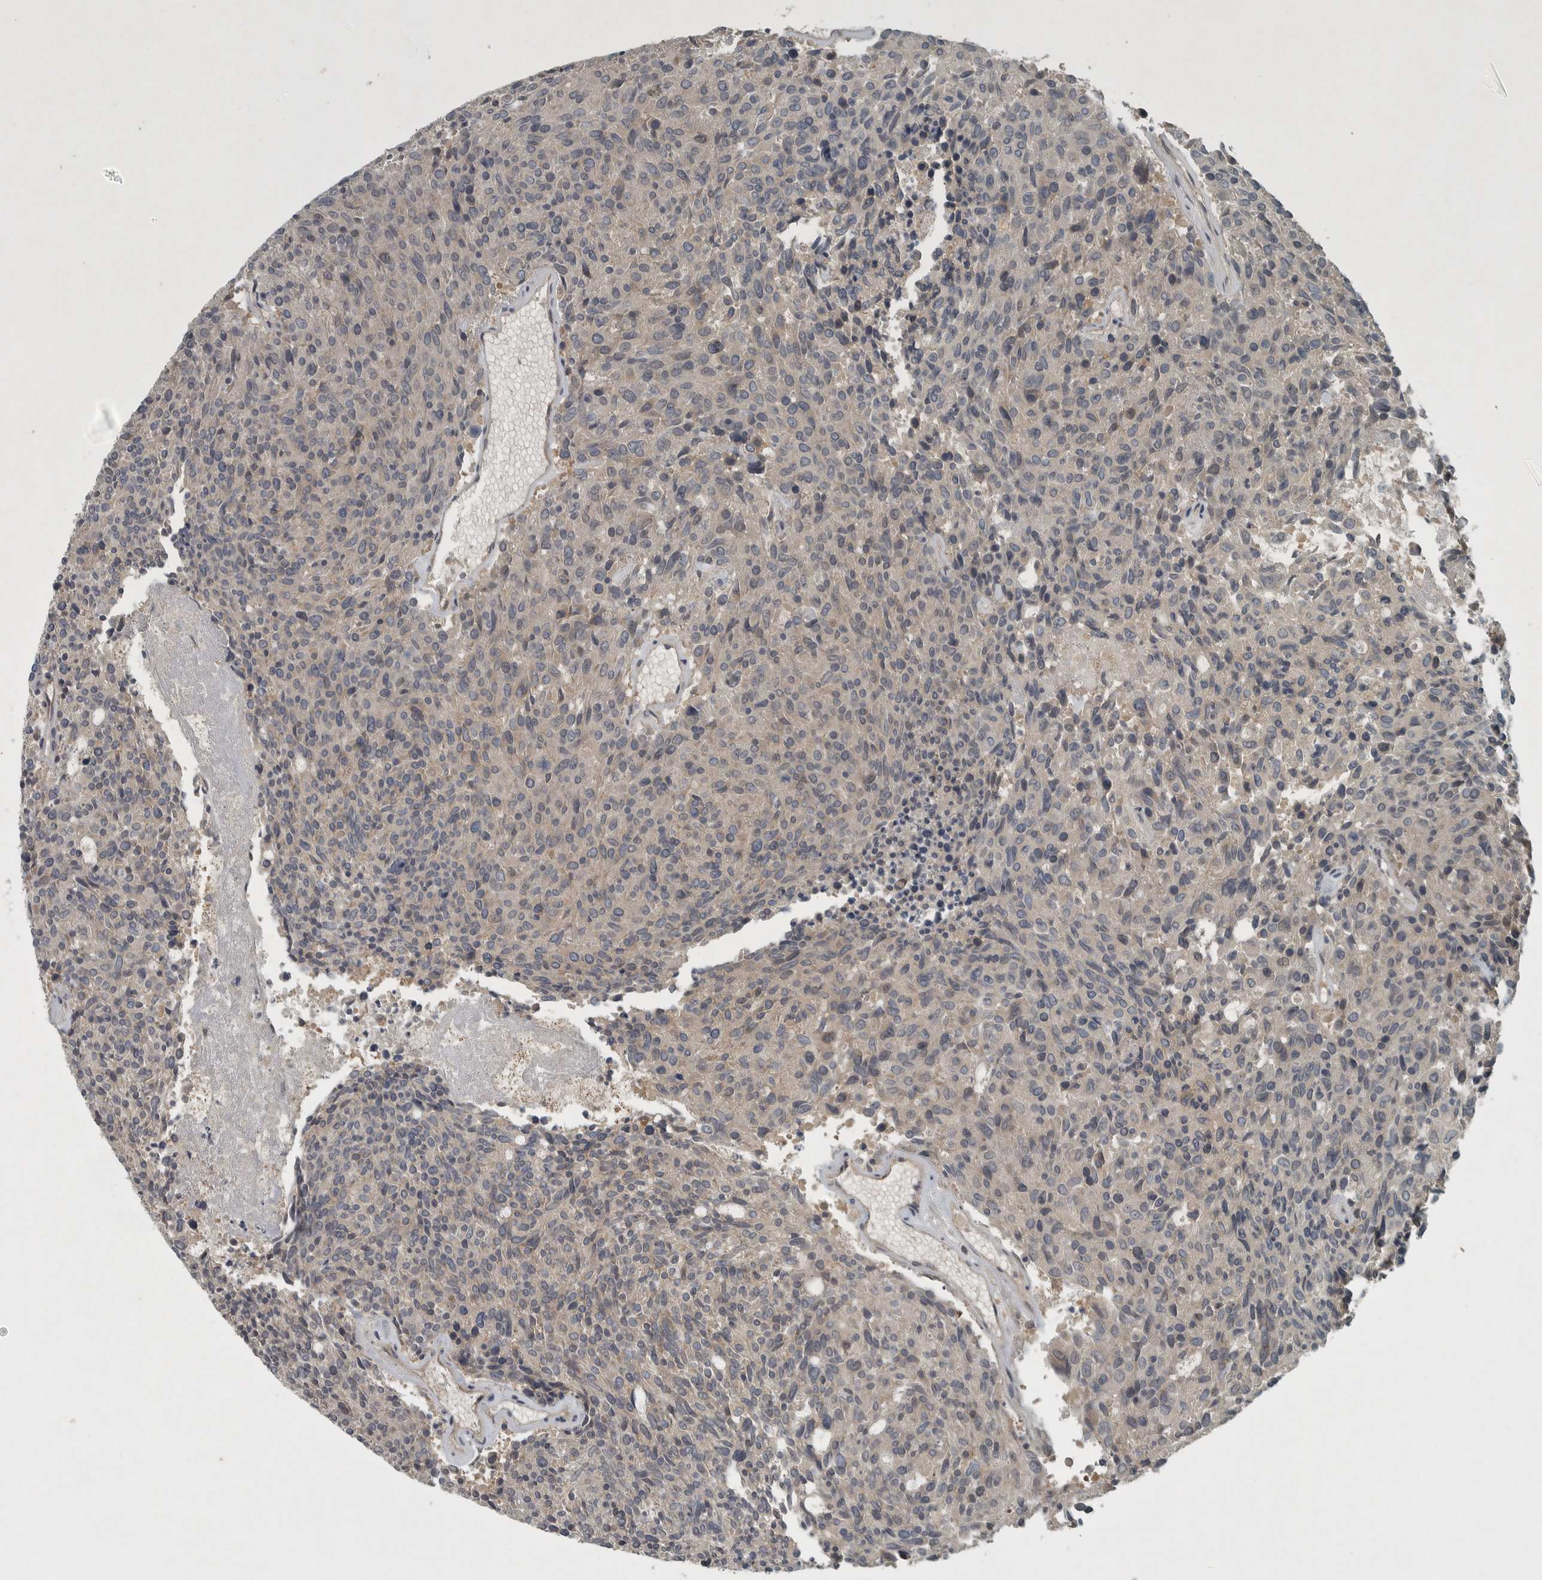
{"staining": {"intensity": "weak", "quantity": "<25%", "location": "cytoplasmic/membranous"}, "tissue": "carcinoid", "cell_type": "Tumor cells", "image_type": "cancer", "snomed": [{"axis": "morphology", "description": "Carcinoid, malignant, NOS"}, {"axis": "topography", "description": "Pancreas"}], "caption": "Immunohistochemistry (IHC) histopathology image of neoplastic tissue: carcinoid stained with DAB displays no significant protein staining in tumor cells.", "gene": "CLCN2", "patient": {"sex": "female", "age": 54}}